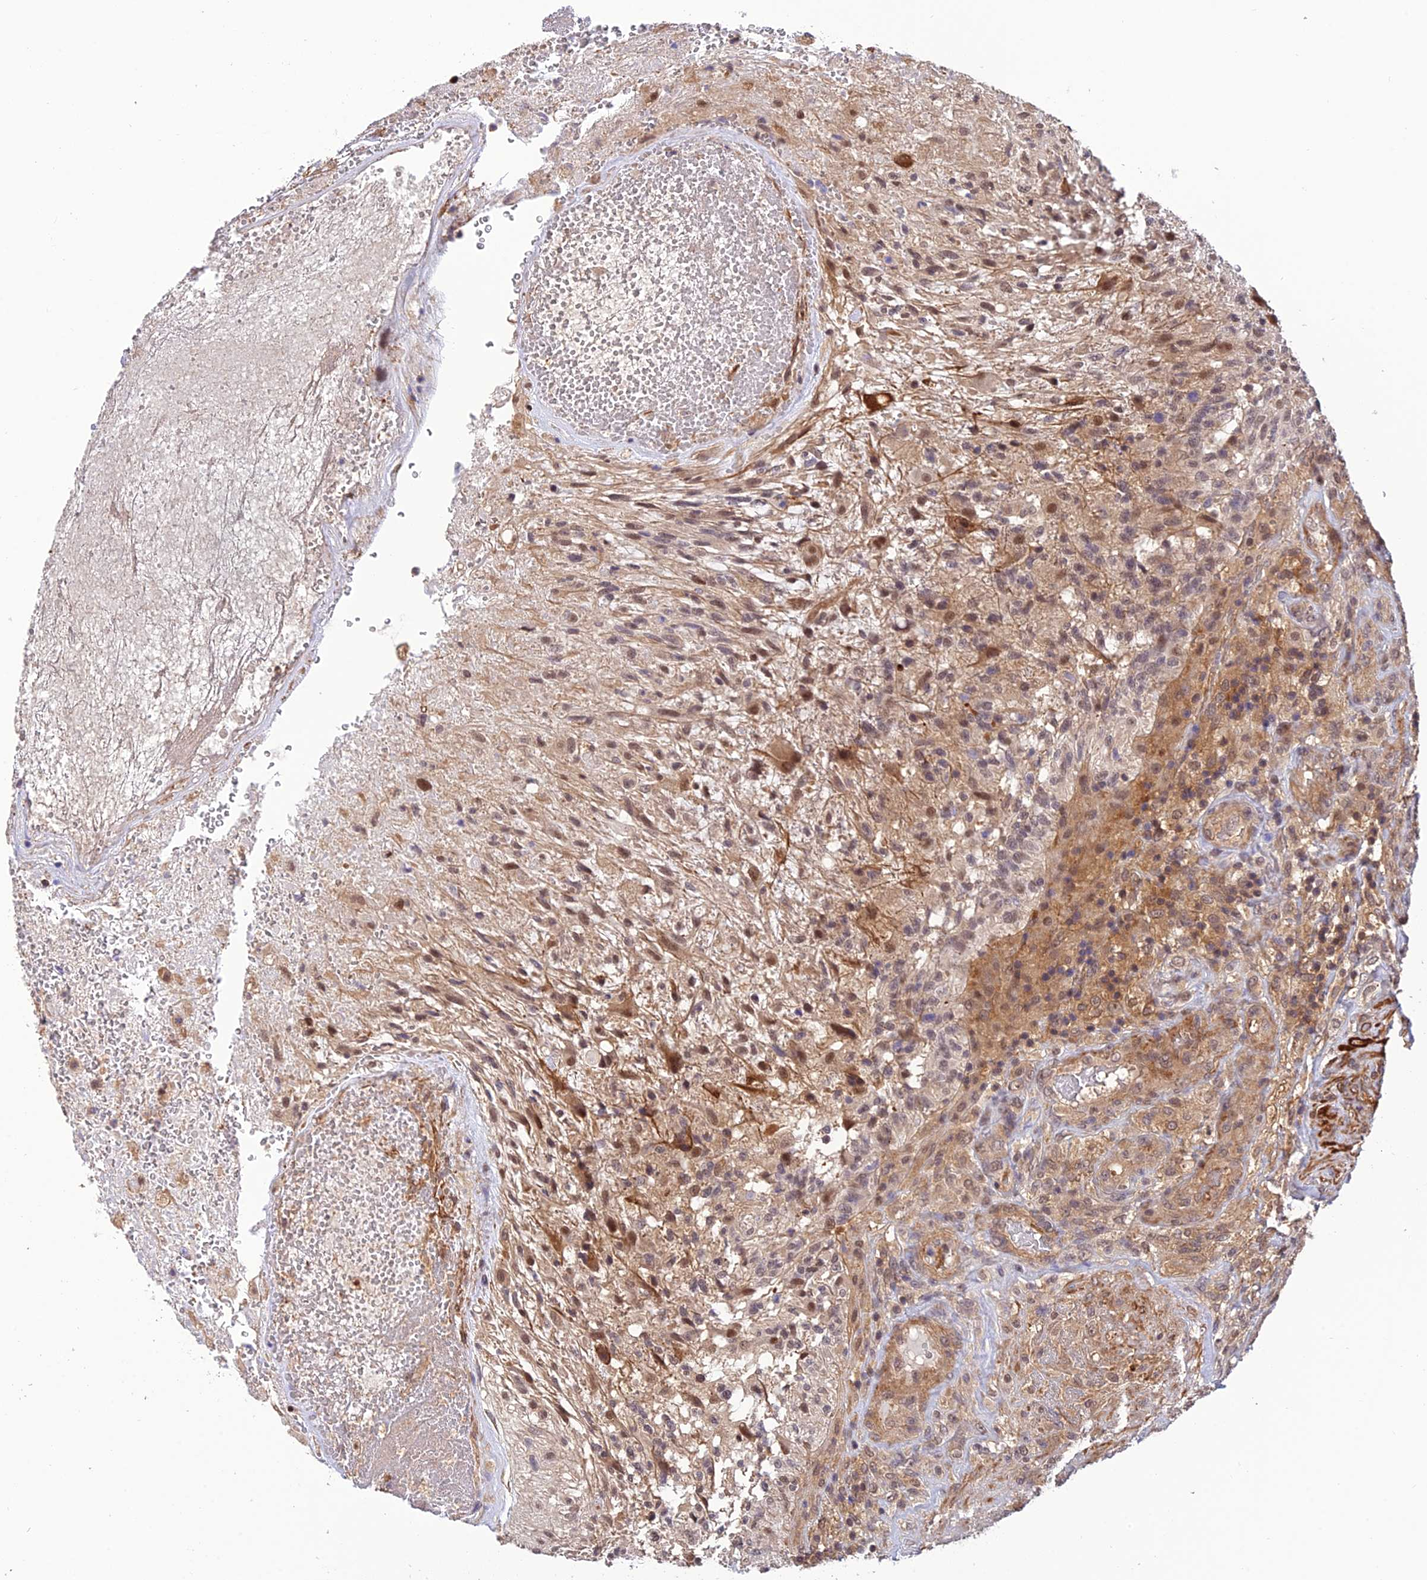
{"staining": {"intensity": "moderate", "quantity": "25%-75%", "location": "cytoplasmic/membranous,nuclear"}, "tissue": "glioma", "cell_type": "Tumor cells", "image_type": "cancer", "snomed": [{"axis": "morphology", "description": "Glioma, malignant, High grade"}, {"axis": "topography", "description": "Brain"}], "caption": "Brown immunohistochemical staining in human high-grade glioma (malignant) displays moderate cytoplasmic/membranous and nuclear positivity in approximately 25%-75% of tumor cells.", "gene": "PSMB3", "patient": {"sex": "male", "age": 56}}